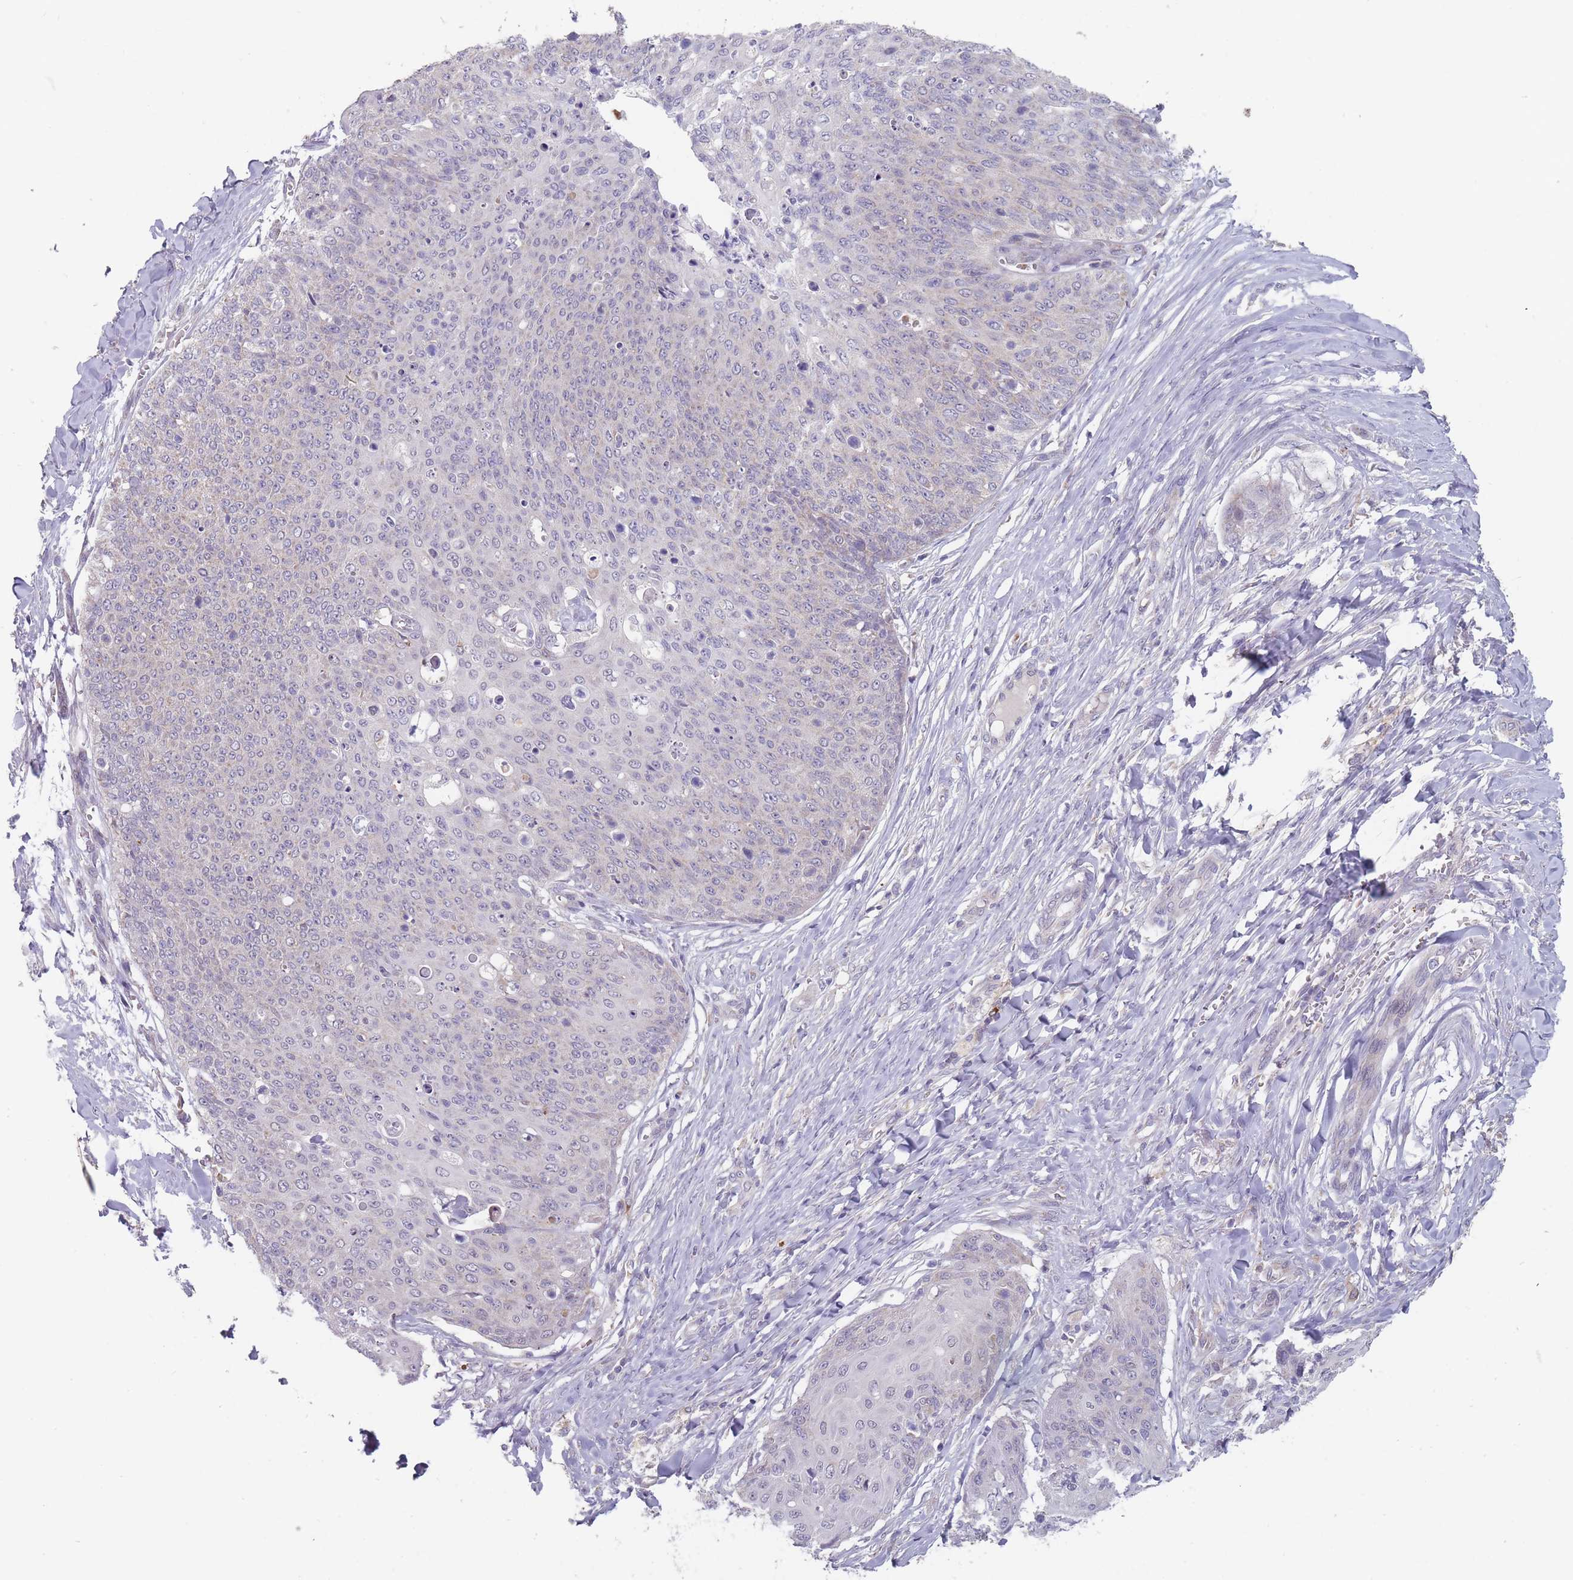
{"staining": {"intensity": "negative", "quantity": "none", "location": "none"}, "tissue": "skin cancer", "cell_type": "Tumor cells", "image_type": "cancer", "snomed": [{"axis": "morphology", "description": "Squamous cell carcinoma, NOS"}, {"axis": "topography", "description": "Skin"}, {"axis": "topography", "description": "Vulva"}], "caption": "Micrograph shows no protein staining in tumor cells of skin cancer (squamous cell carcinoma) tissue. (IHC, brightfield microscopy, high magnification).", "gene": "PEX7", "patient": {"sex": "female", "age": 85}}